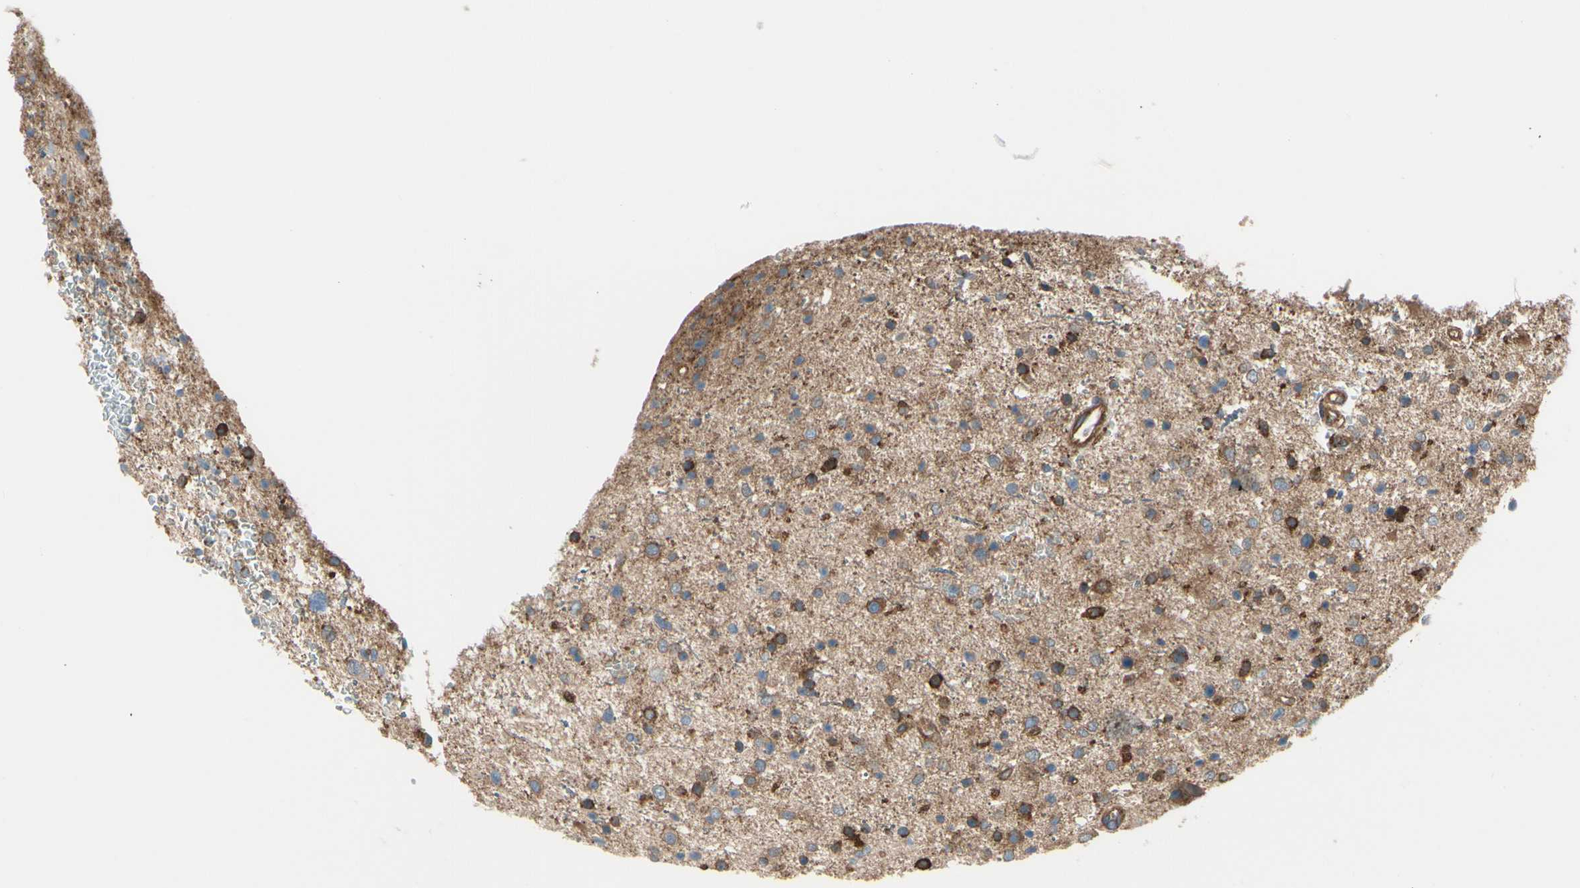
{"staining": {"intensity": "strong", "quantity": "<25%", "location": "cytoplasmic/membranous"}, "tissue": "glioma", "cell_type": "Tumor cells", "image_type": "cancer", "snomed": [{"axis": "morphology", "description": "Glioma, malignant, Low grade"}, {"axis": "topography", "description": "Brain"}], "caption": "DAB immunohistochemical staining of human glioma demonstrates strong cytoplasmic/membranous protein expression in approximately <25% of tumor cells.", "gene": "EPS15", "patient": {"sex": "female", "age": 37}}